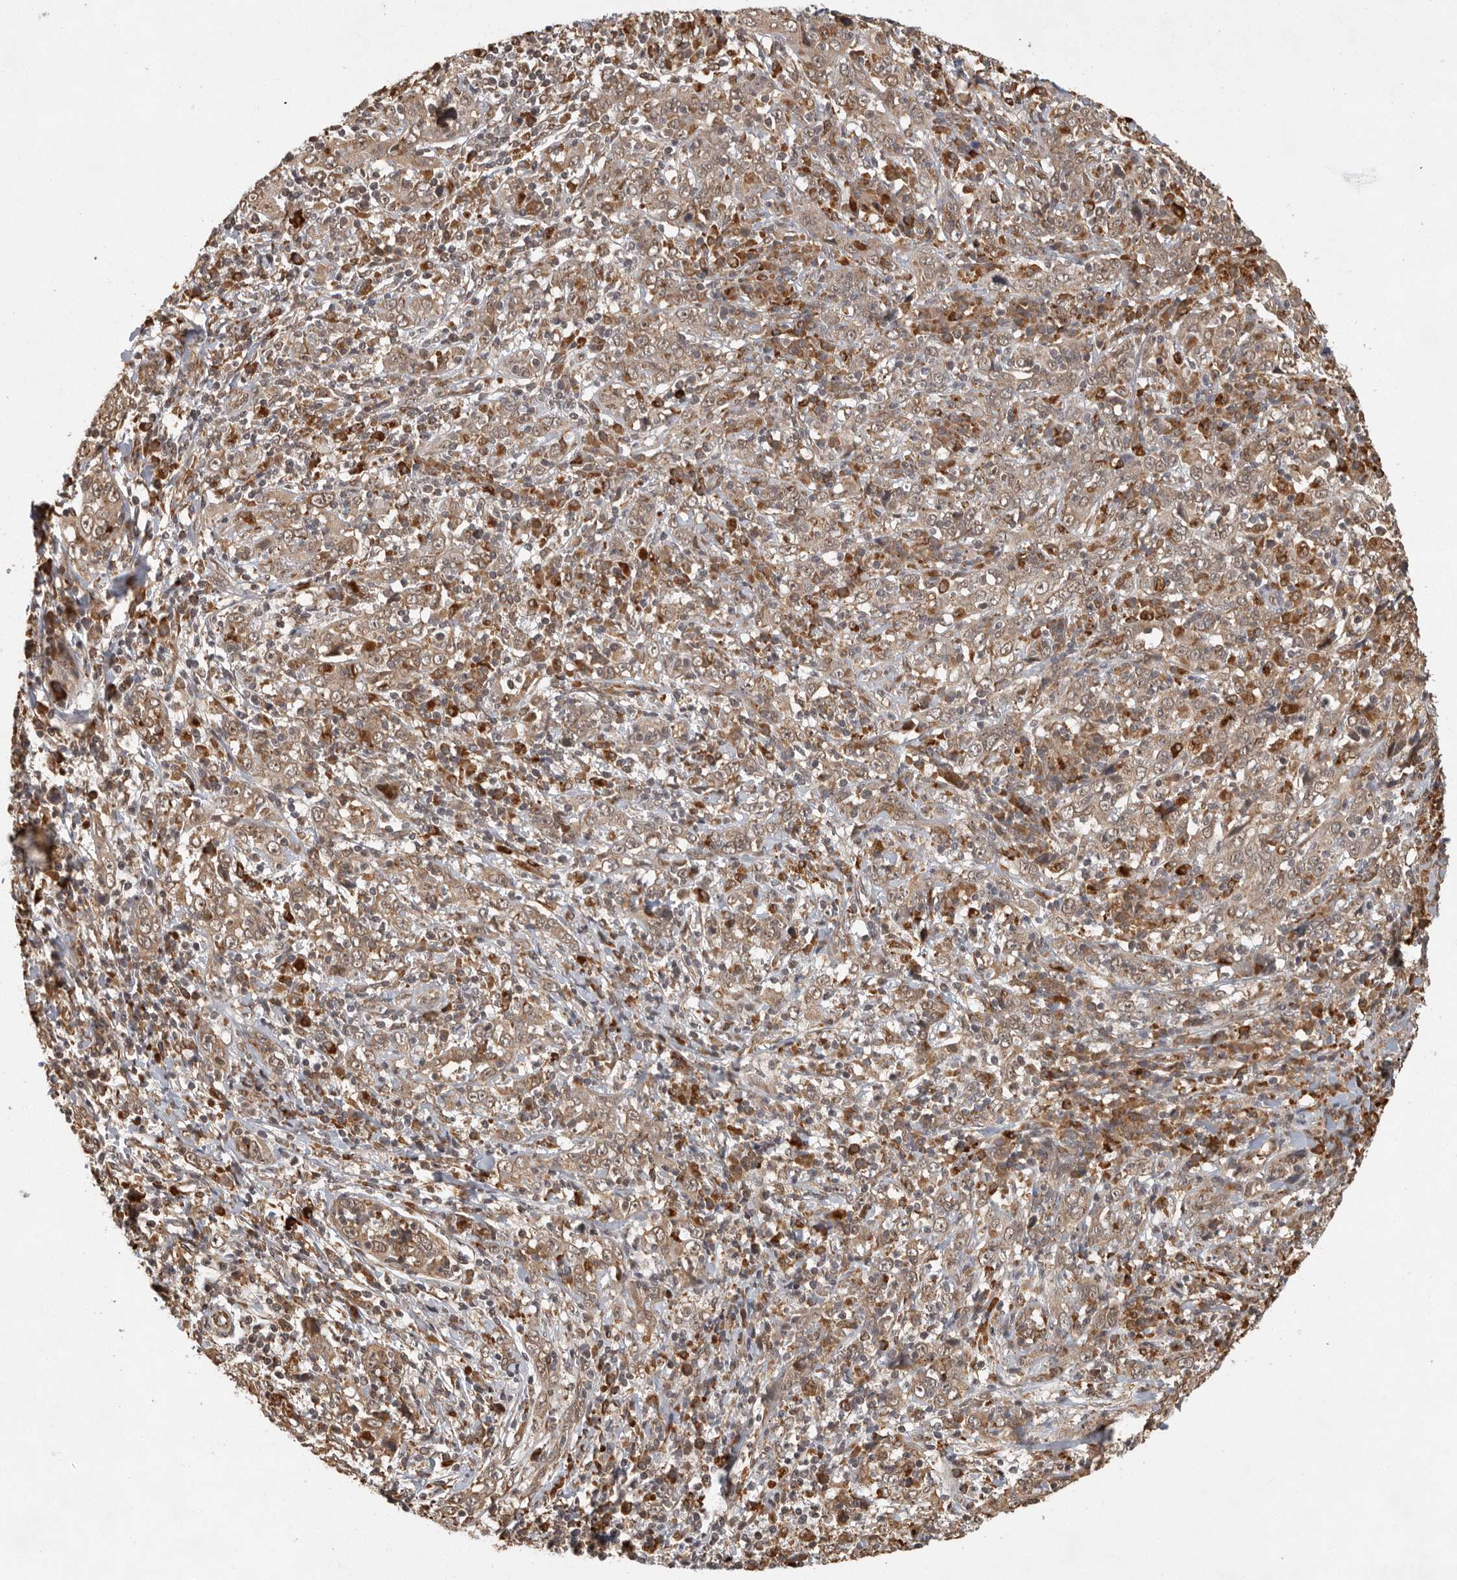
{"staining": {"intensity": "weak", "quantity": "25%-75%", "location": "cytoplasmic/membranous"}, "tissue": "cervical cancer", "cell_type": "Tumor cells", "image_type": "cancer", "snomed": [{"axis": "morphology", "description": "Squamous cell carcinoma, NOS"}, {"axis": "topography", "description": "Cervix"}], "caption": "Human cervical cancer stained with a protein marker exhibits weak staining in tumor cells.", "gene": "ZNF83", "patient": {"sex": "female", "age": 46}}